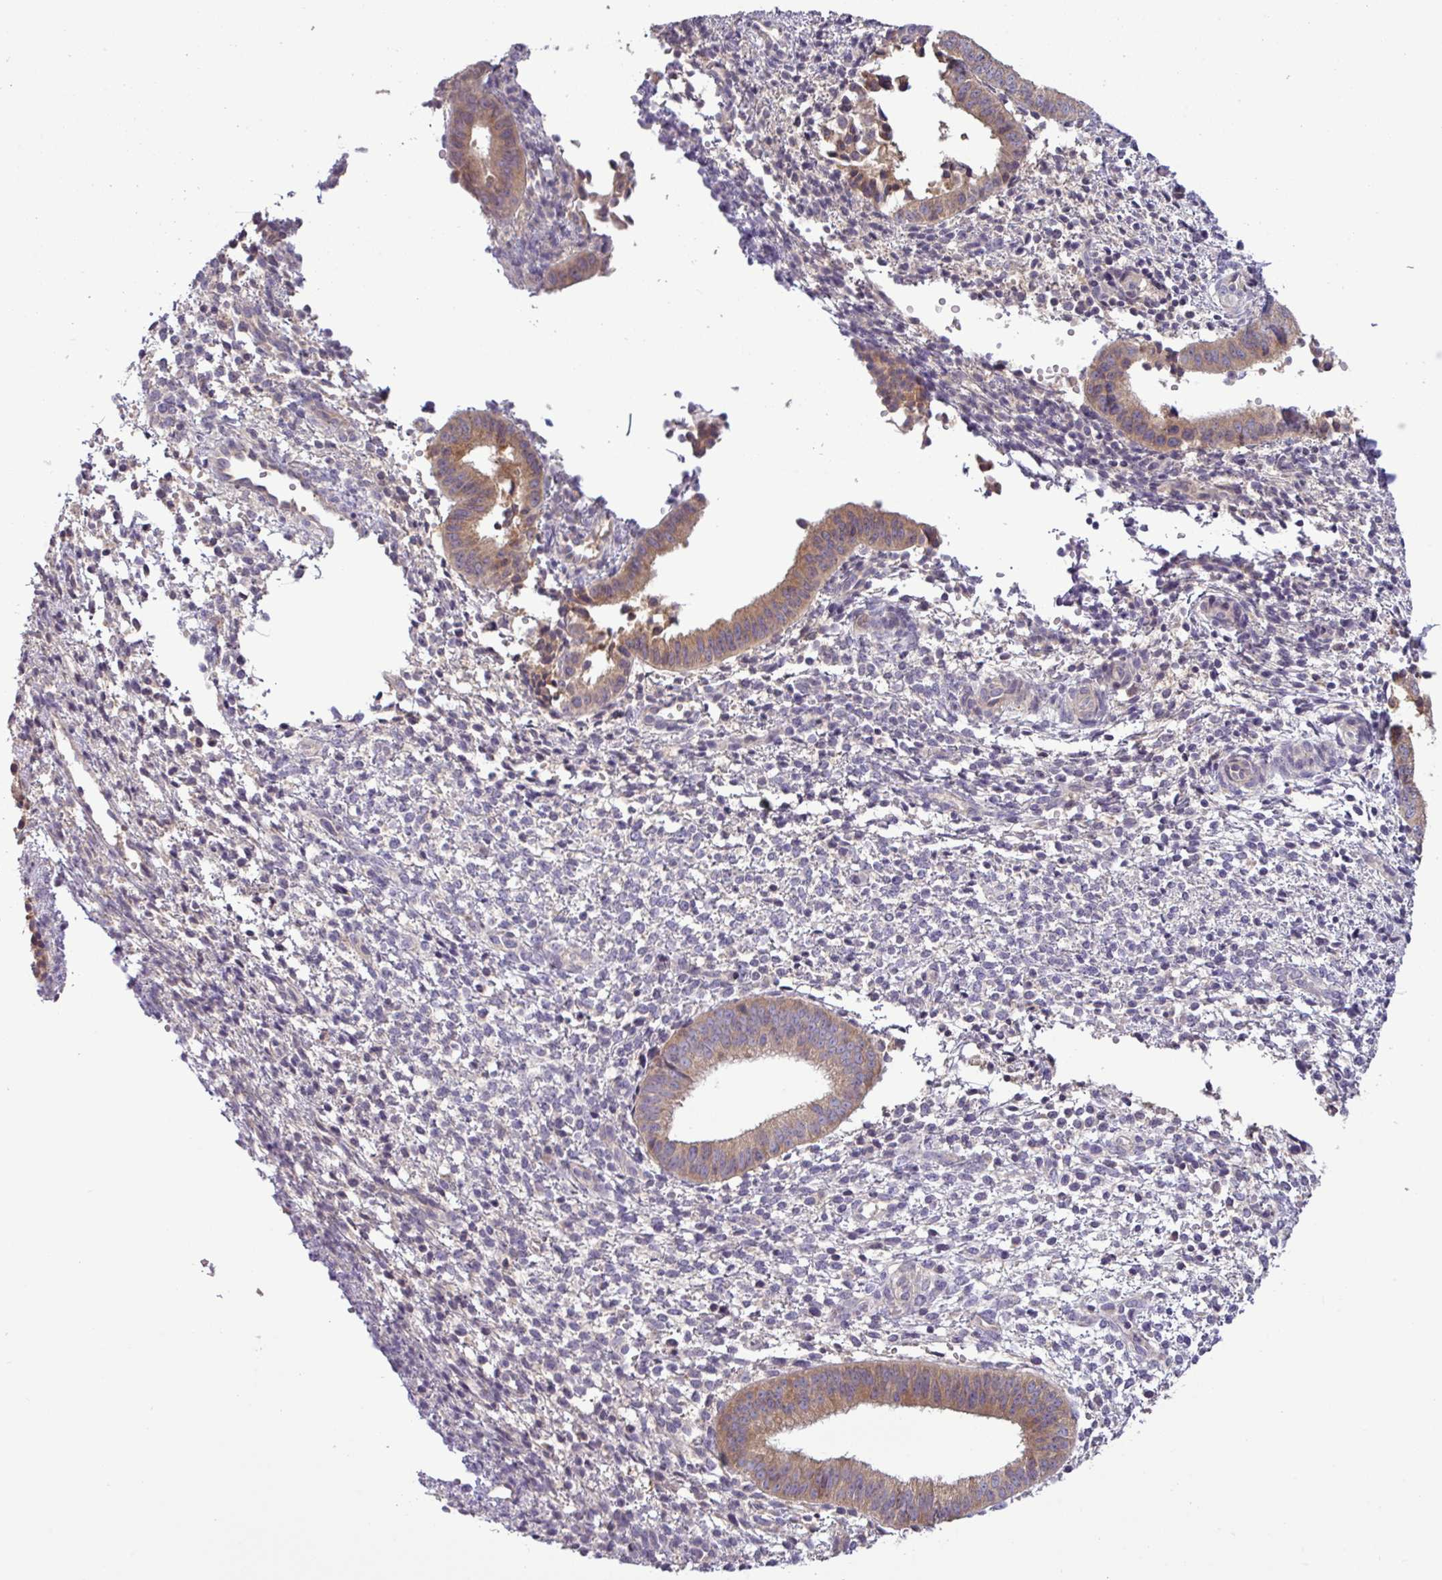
{"staining": {"intensity": "negative", "quantity": "none", "location": "none"}, "tissue": "endometrium", "cell_type": "Cells in endometrial stroma", "image_type": "normal", "snomed": [{"axis": "morphology", "description": "Normal tissue, NOS"}, {"axis": "topography", "description": "Endometrium"}], "caption": "Cells in endometrial stroma show no significant protein staining in normal endometrium. Nuclei are stained in blue.", "gene": "TMEM62", "patient": {"sex": "female", "age": 49}}